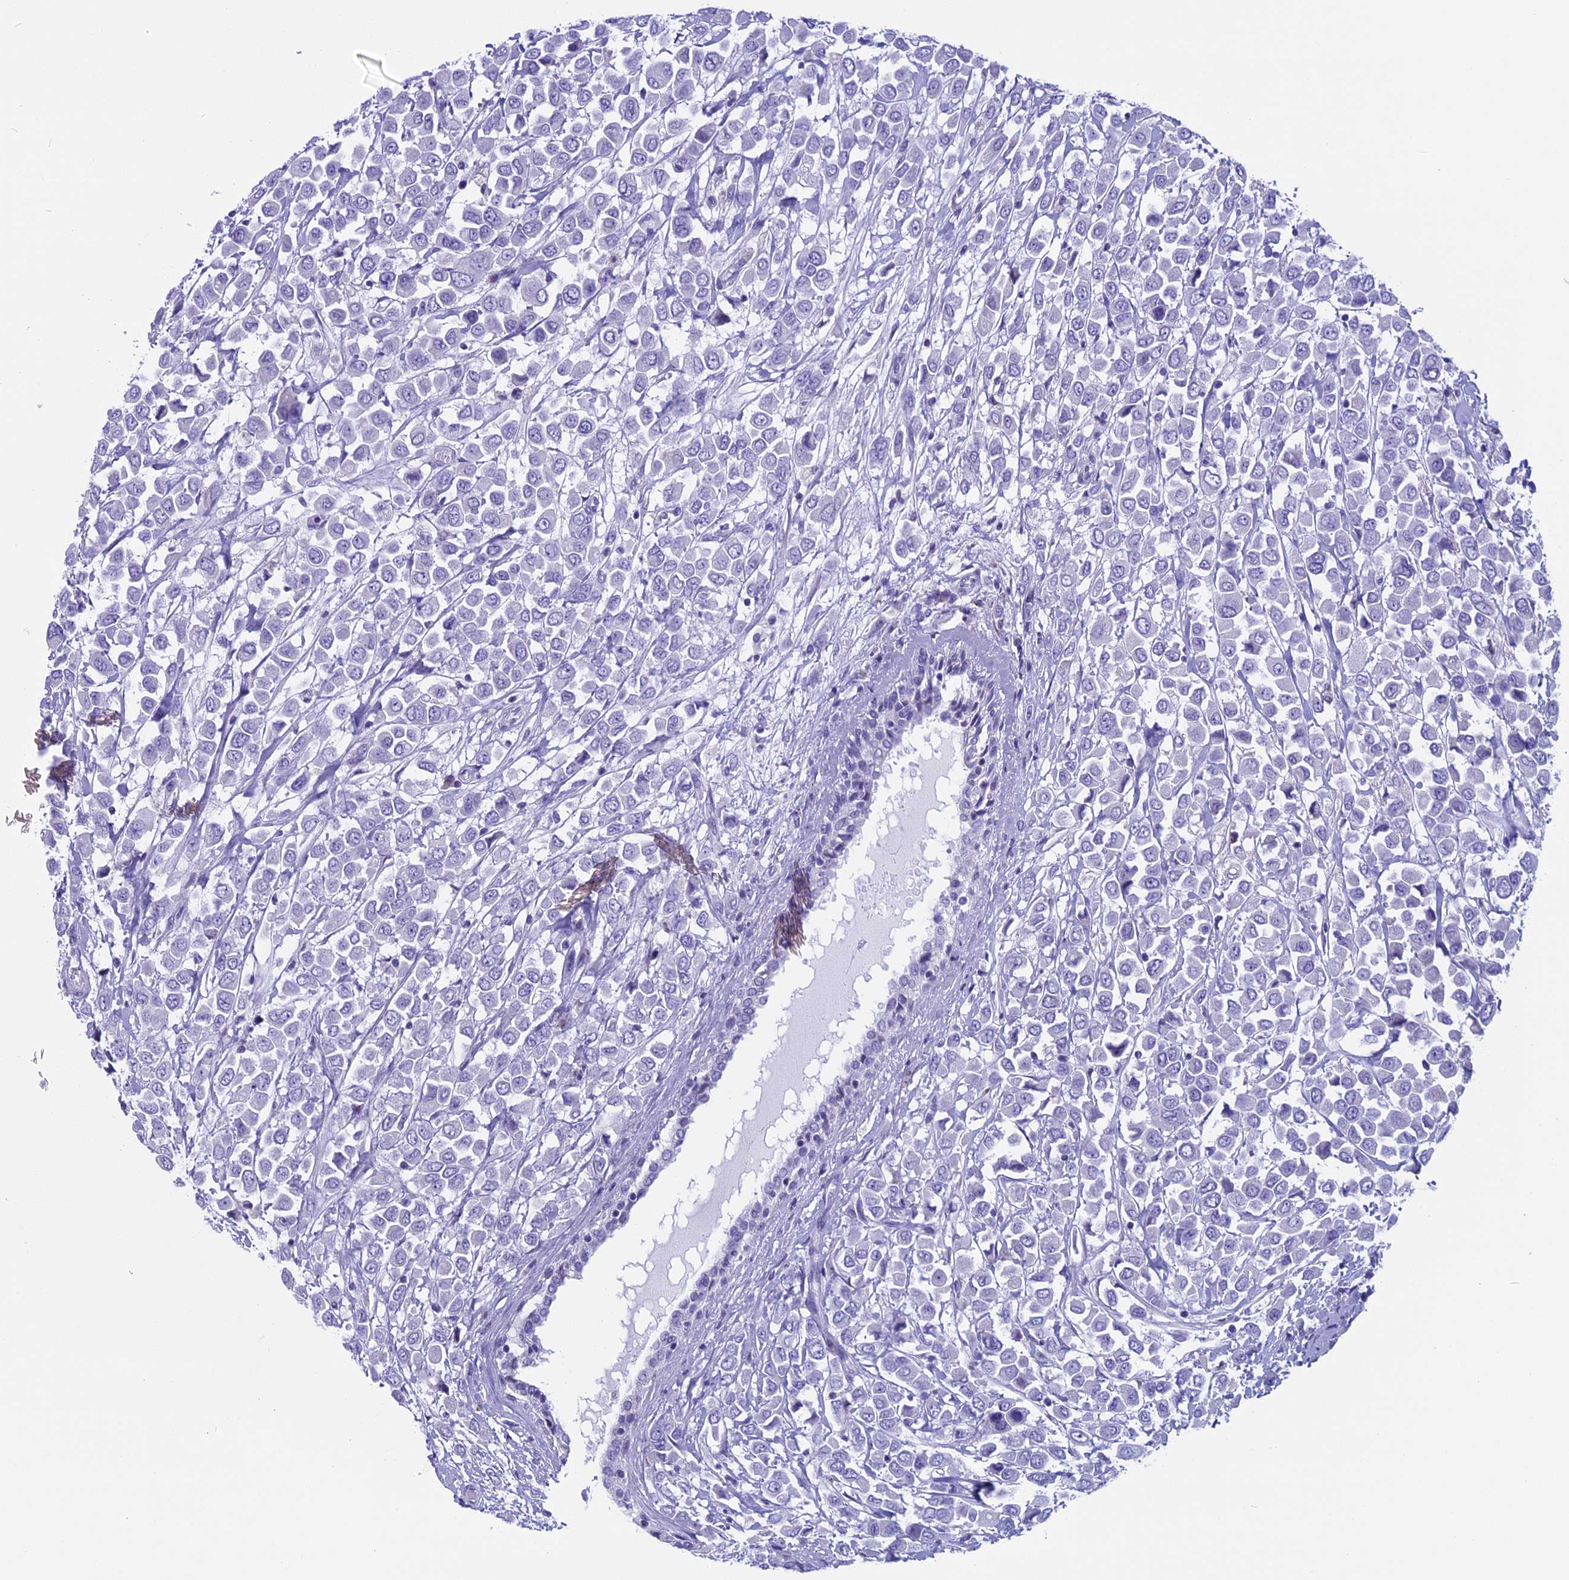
{"staining": {"intensity": "negative", "quantity": "none", "location": "none"}, "tissue": "breast cancer", "cell_type": "Tumor cells", "image_type": "cancer", "snomed": [{"axis": "morphology", "description": "Duct carcinoma"}, {"axis": "topography", "description": "Breast"}], "caption": "Tumor cells are negative for protein expression in human breast cancer.", "gene": "ZNF563", "patient": {"sex": "female", "age": 61}}